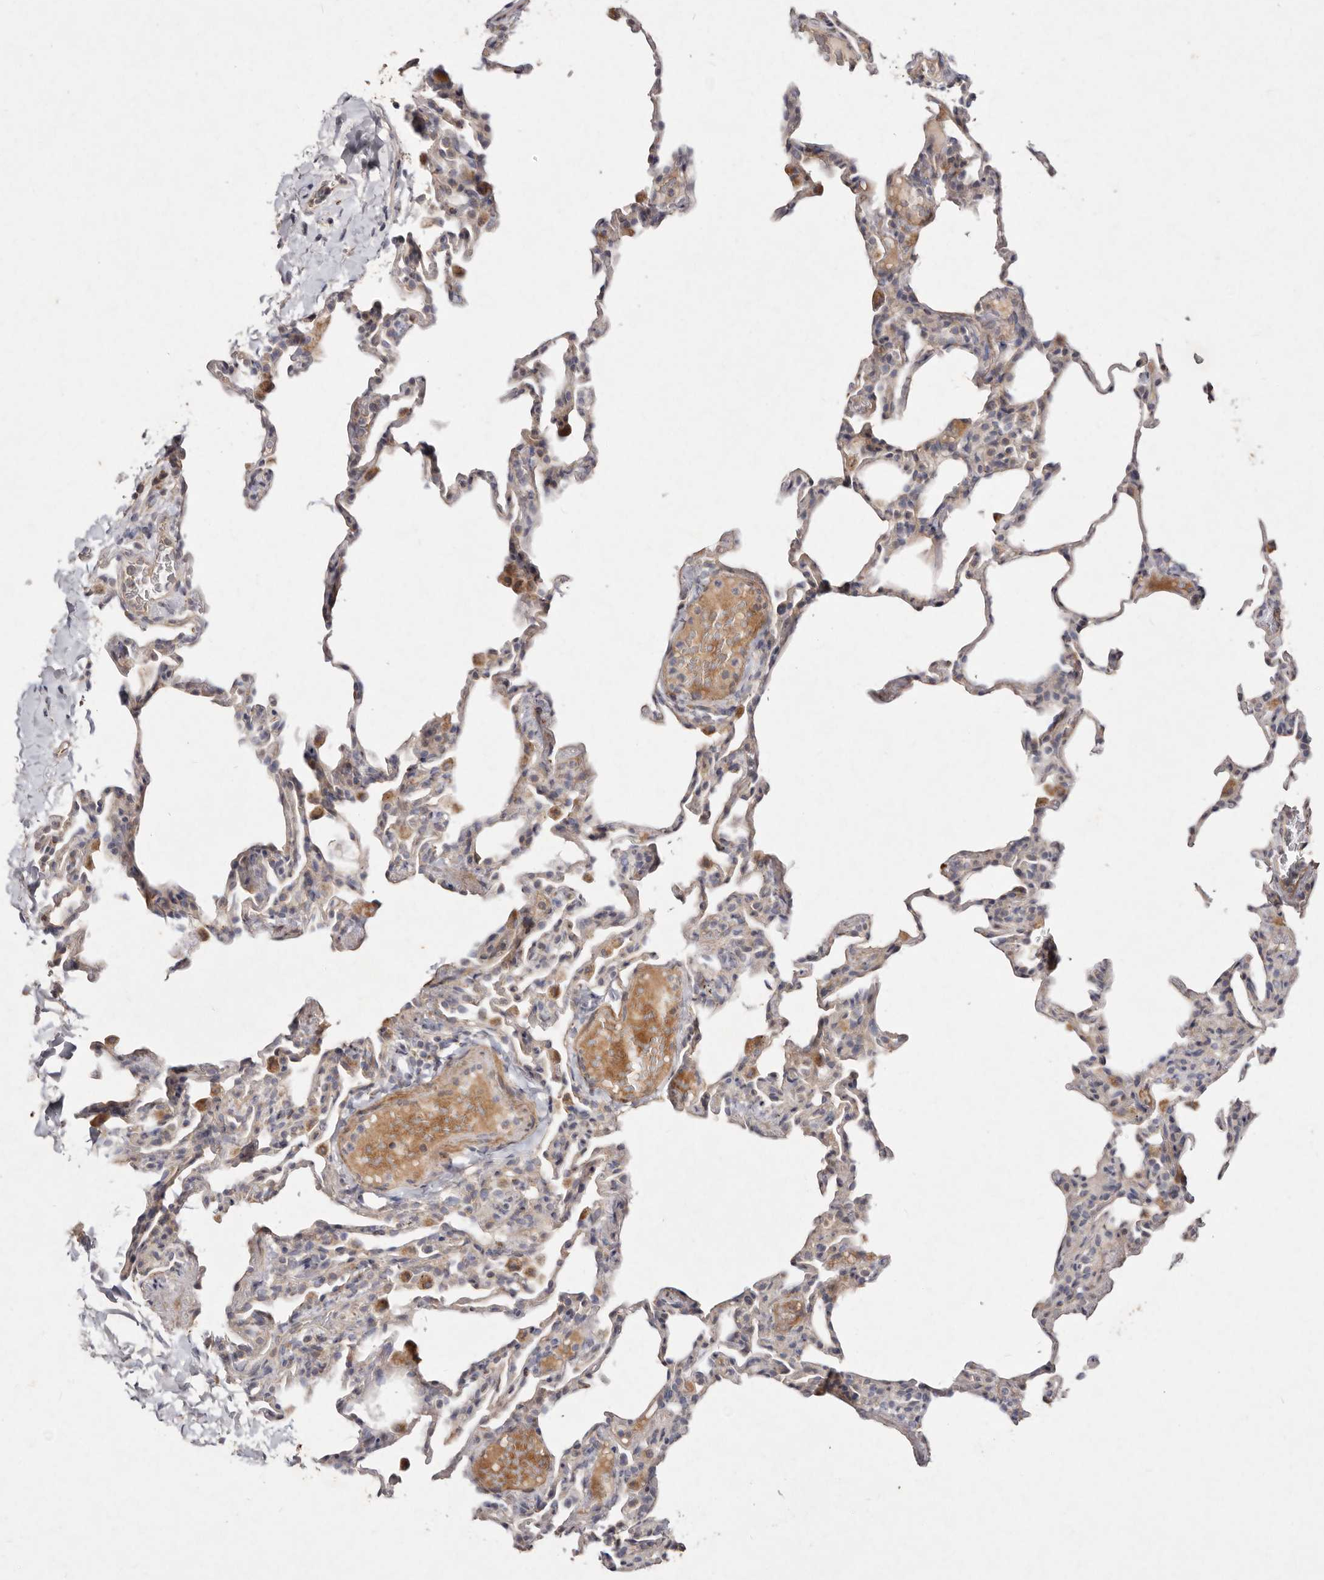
{"staining": {"intensity": "weak", "quantity": "25%-75%", "location": "cytoplasmic/membranous"}, "tissue": "lung", "cell_type": "Alveolar cells", "image_type": "normal", "snomed": [{"axis": "morphology", "description": "Normal tissue, NOS"}, {"axis": "topography", "description": "Lung"}], "caption": "About 25%-75% of alveolar cells in normal human lung show weak cytoplasmic/membranous protein positivity as visualized by brown immunohistochemical staining.", "gene": "SLC25A20", "patient": {"sex": "male", "age": 20}}